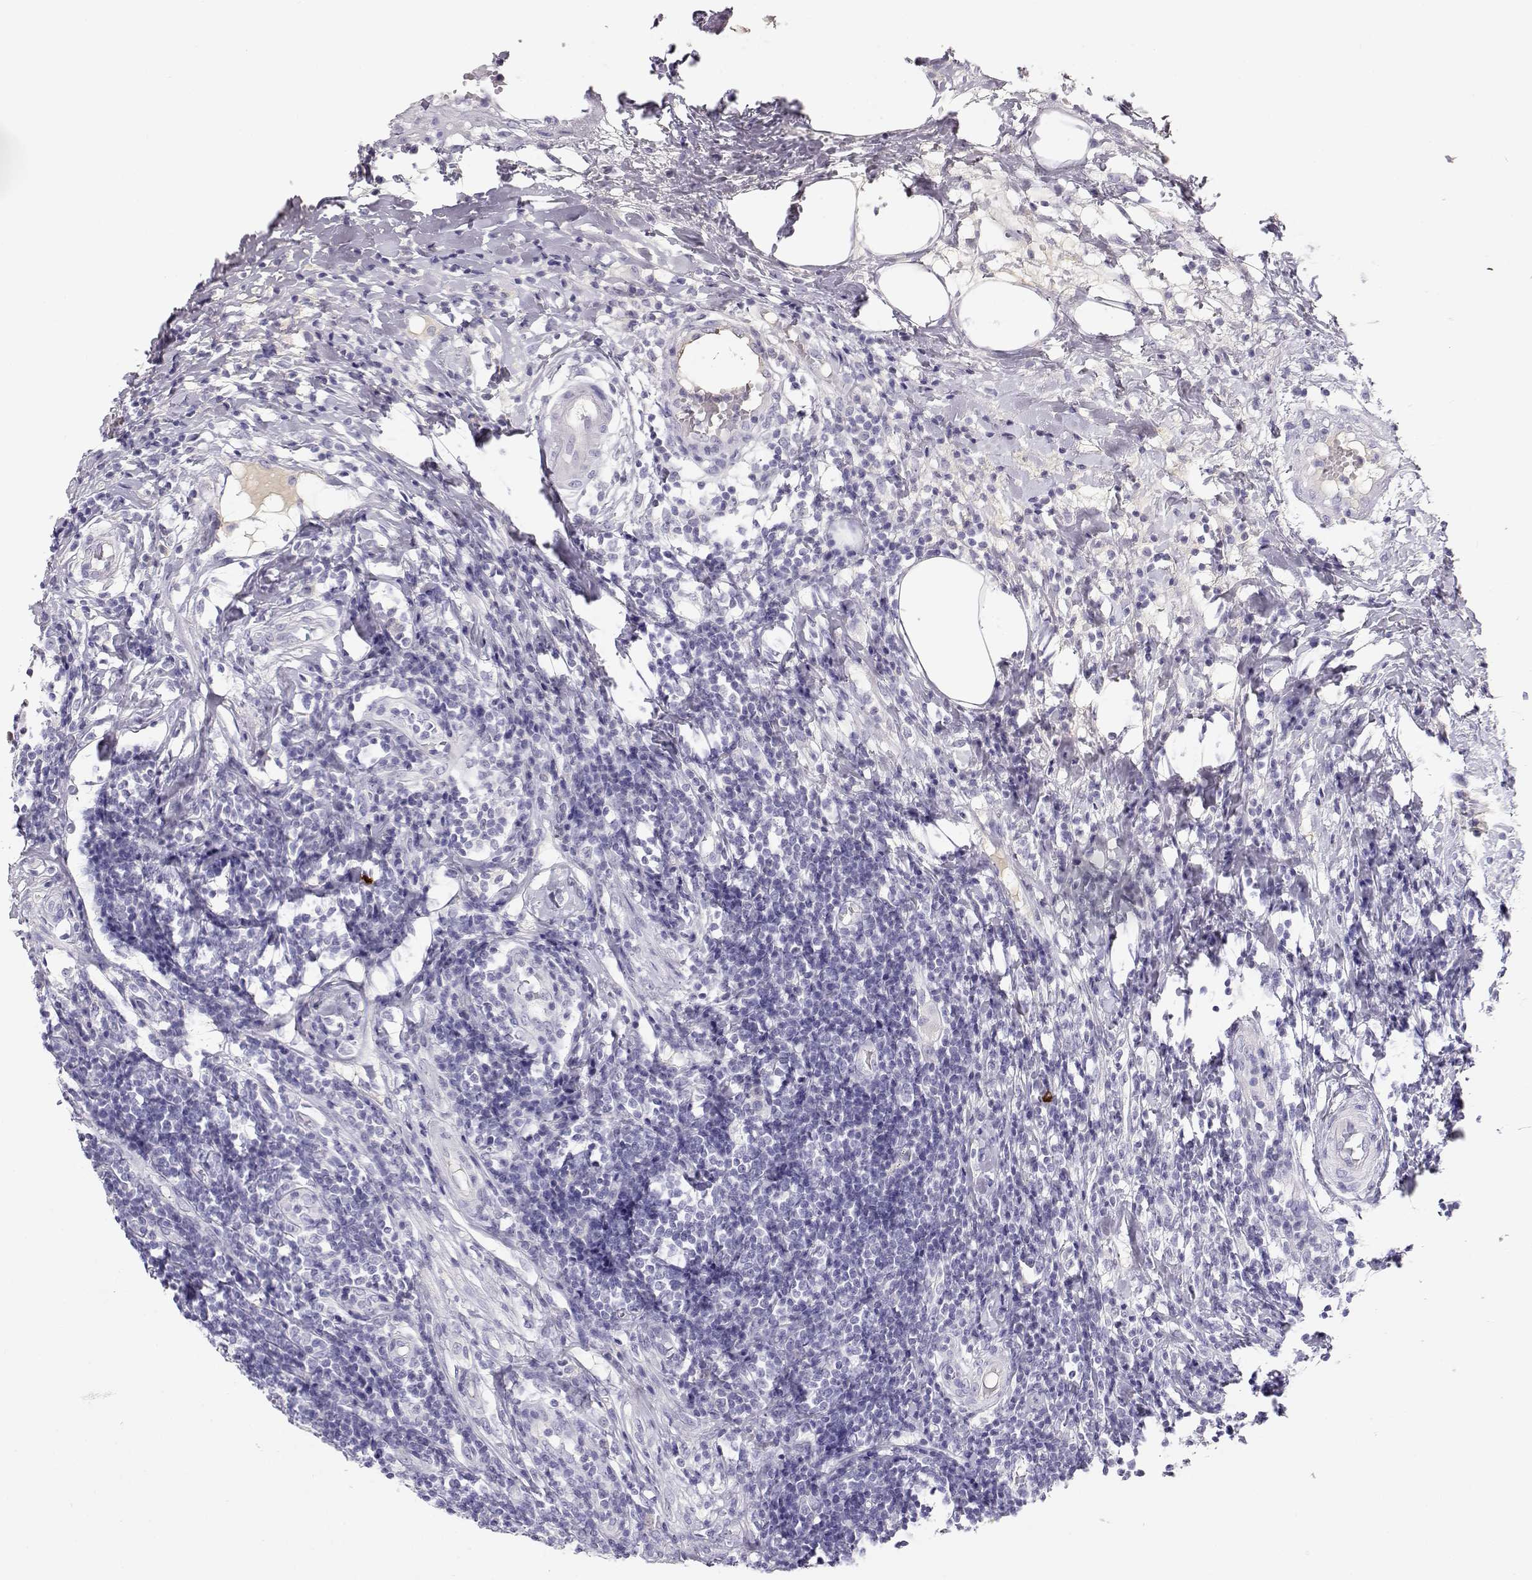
{"staining": {"intensity": "negative", "quantity": "none", "location": "none"}, "tissue": "appendix", "cell_type": "Glandular cells", "image_type": "normal", "snomed": [{"axis": "morphology", "description": "Normal tissue, NOS"}, {"axis": "morphology", "description": "Inflammation, NOS"}, {"axis": "topography", "description": "Appendix"}], "caption": "The immunohistochemistry (IHC) photomicrograph has no significant expression in glandular cells of appendix.", "gene": "GPR174", "patient": {"sex": "male", "age": 16}}